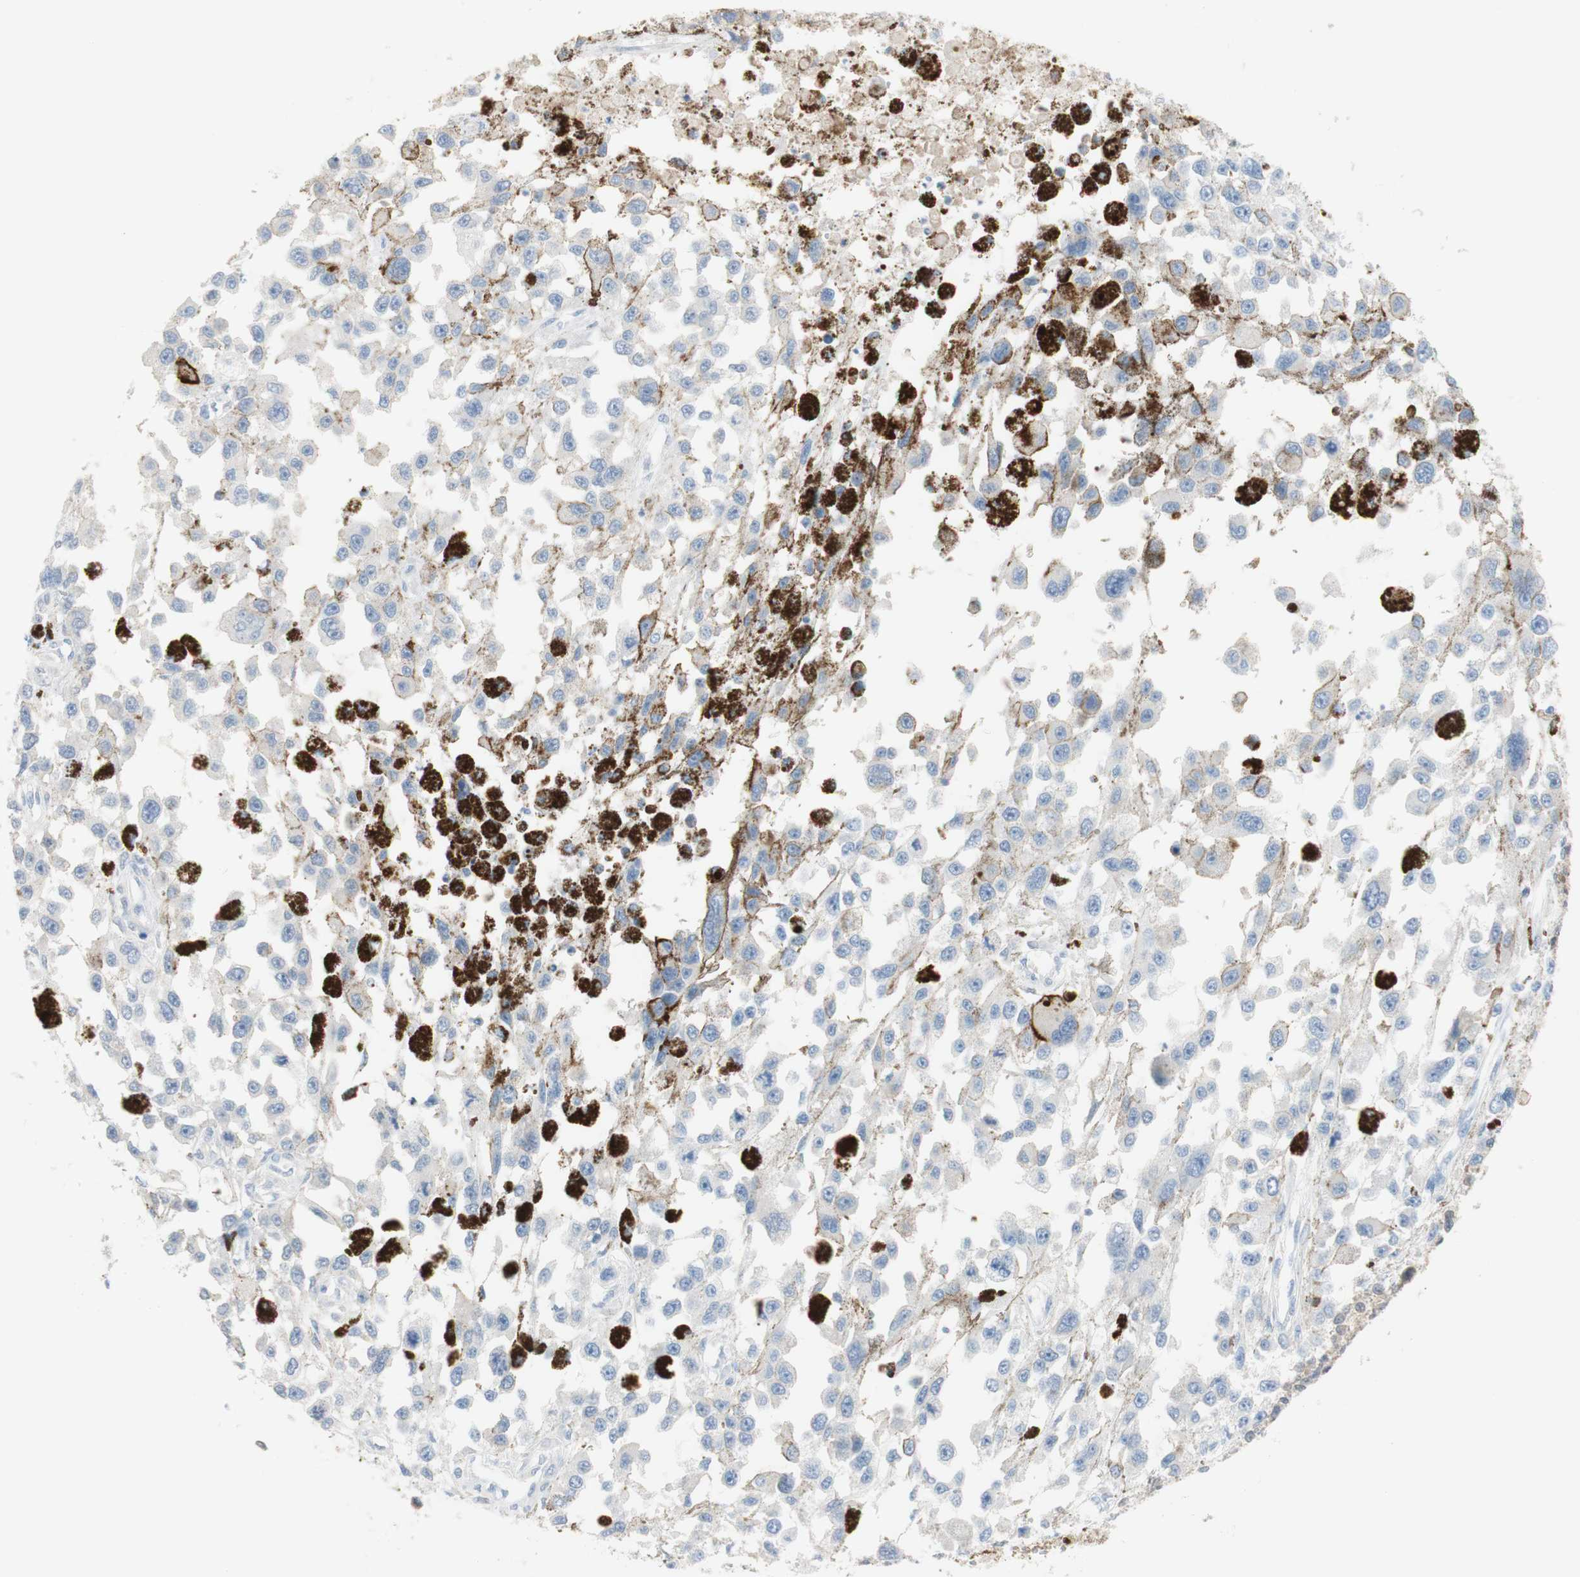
{"staining": {"intensity": "negative", "quantity": "none", "location": "none"}, "tissue": "melanoma", "cell_type": "Tumor cells", "image_type": "cancer", "snomed": [{"axis": "morphology", "description": "Malignant melanoma, Metastatic site"}, {"axis": "topography", "description": "Lymph node"}], "caption": "This is an immunohistochemistry (IHC) micrograph of melanoma. There is no positivity in tumor cells.", "gene": "SELENBP1", "patient": {"sex": "male", "age": 59}}